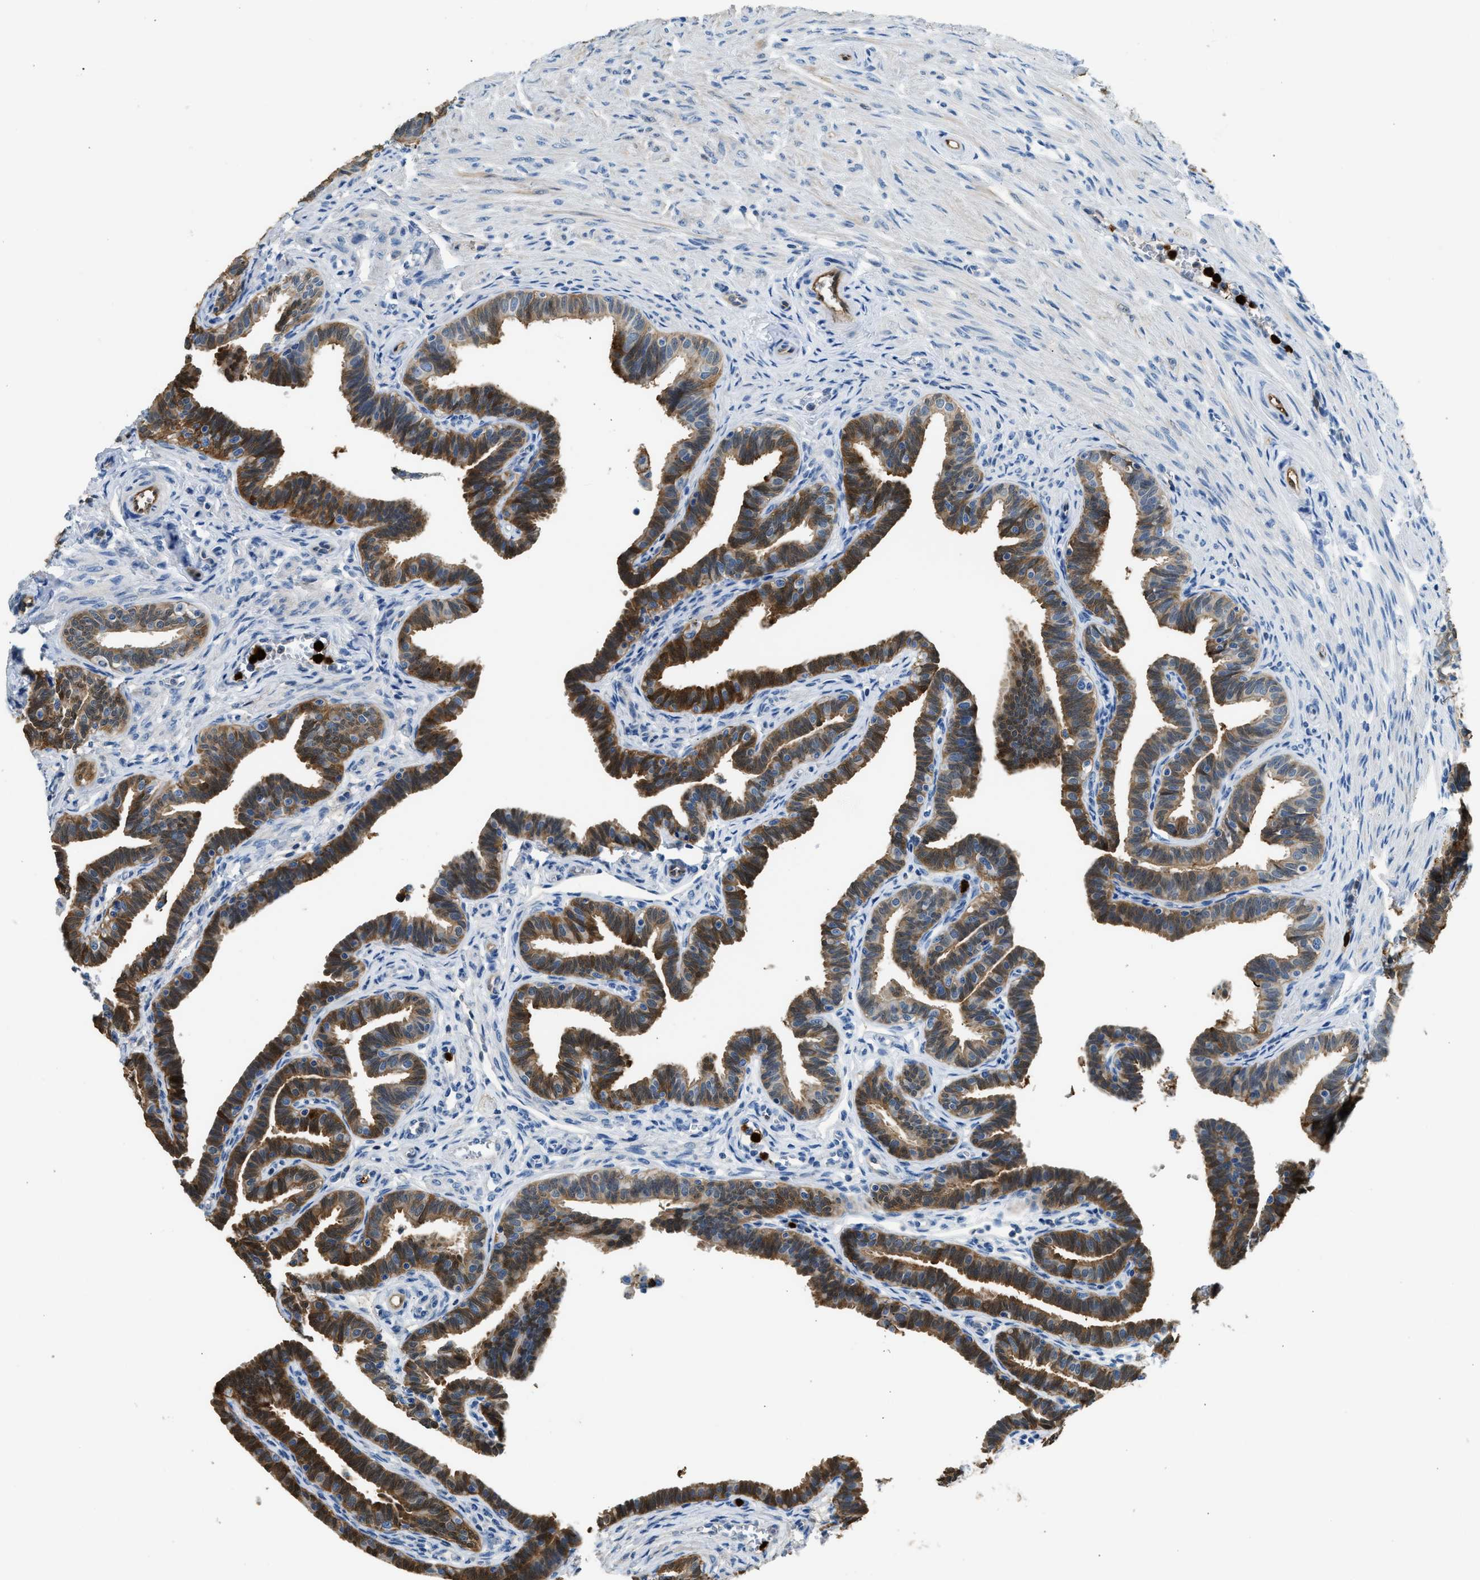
{"staining": {"intensity": "moderate", "quantity": ">75%", "location": "cytoplasmic/membranous,nuclear"}, "tissue": "fallopian tube", "cell_type": "Glandular cells", "image_type": "normal", "snomed": [{"axis": "morphology", "description": "Normal tissue, NOS"}, {"axis": "topography", "description": "Fallopian tube"}, {"axis": "topography", "description": "Ovary"}], "caption": "Protein expression analysis of benign fallopian tube displays moderate cytoplasmic/membranous,nuclear positivity in about >75% of glandular cells. The protein of interest is shown in brown color, while the nuclei are stained blue.", "gene": "ANXA3", "patient": {"sex": "female", "age": 23}}